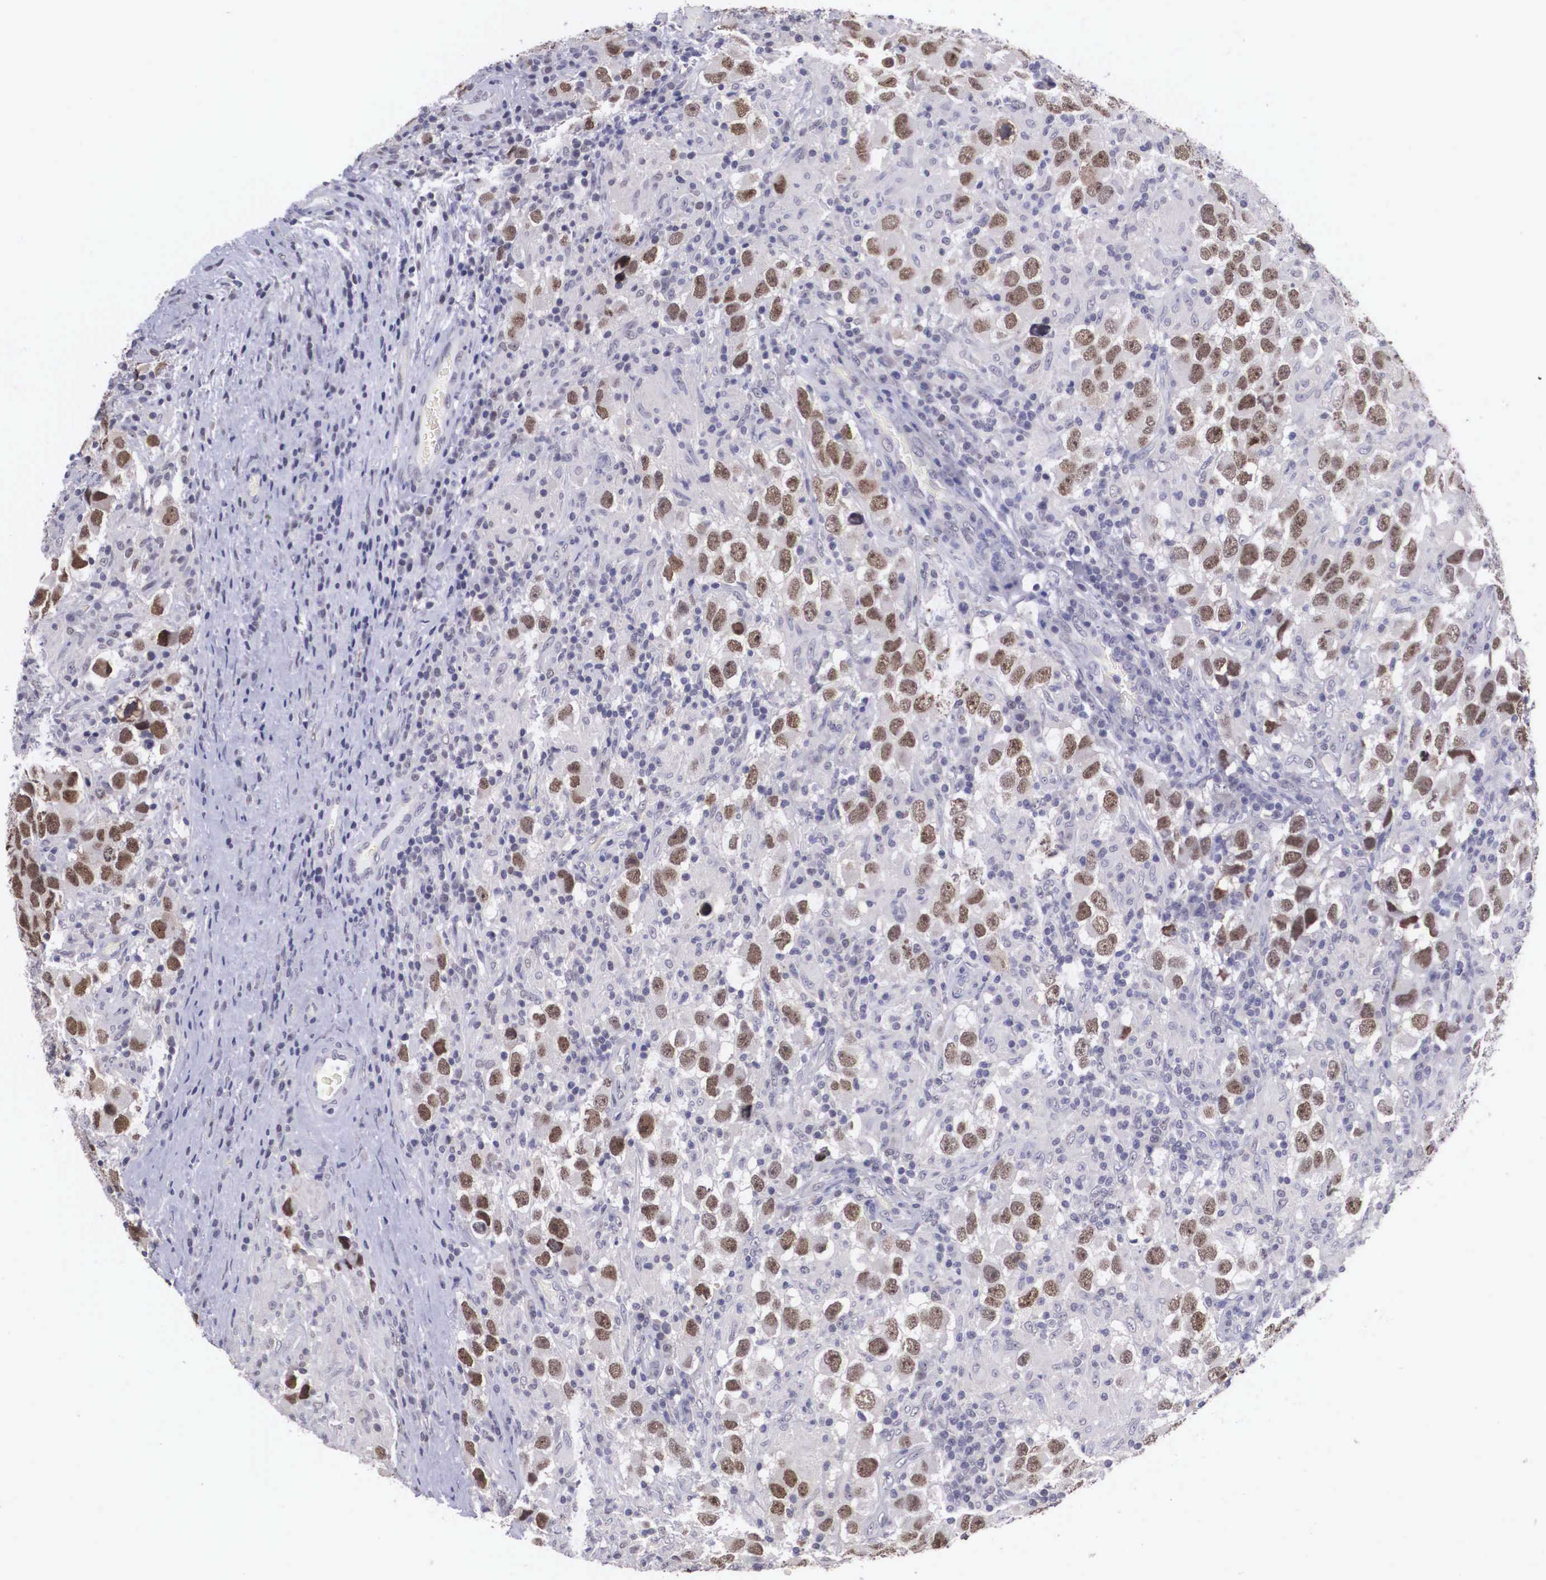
{"staining": {"intensity": "moderate", "quantity": "25%-75%", "location": "nuclear"}, "tissue": "testis cancer", "cell_type": "Tumor cells", "image_type": "cancer", "snomed": [{"axis": "morphology", "description": "Carcinoma, Embryonal, NOS"}, {"axis": "topography", "description": "Testis"}], "caption": "This photomicrograph displays testis cancer (embryonal carcinoma) stained with immunohistochemistry to label a protein in brown. The nuclear of tumor cells show moderate positivity for the protein. Nuclei are counter-stained blue.", "gene": "ZNF275", "patient": {"sex": "male", "age": 21}}